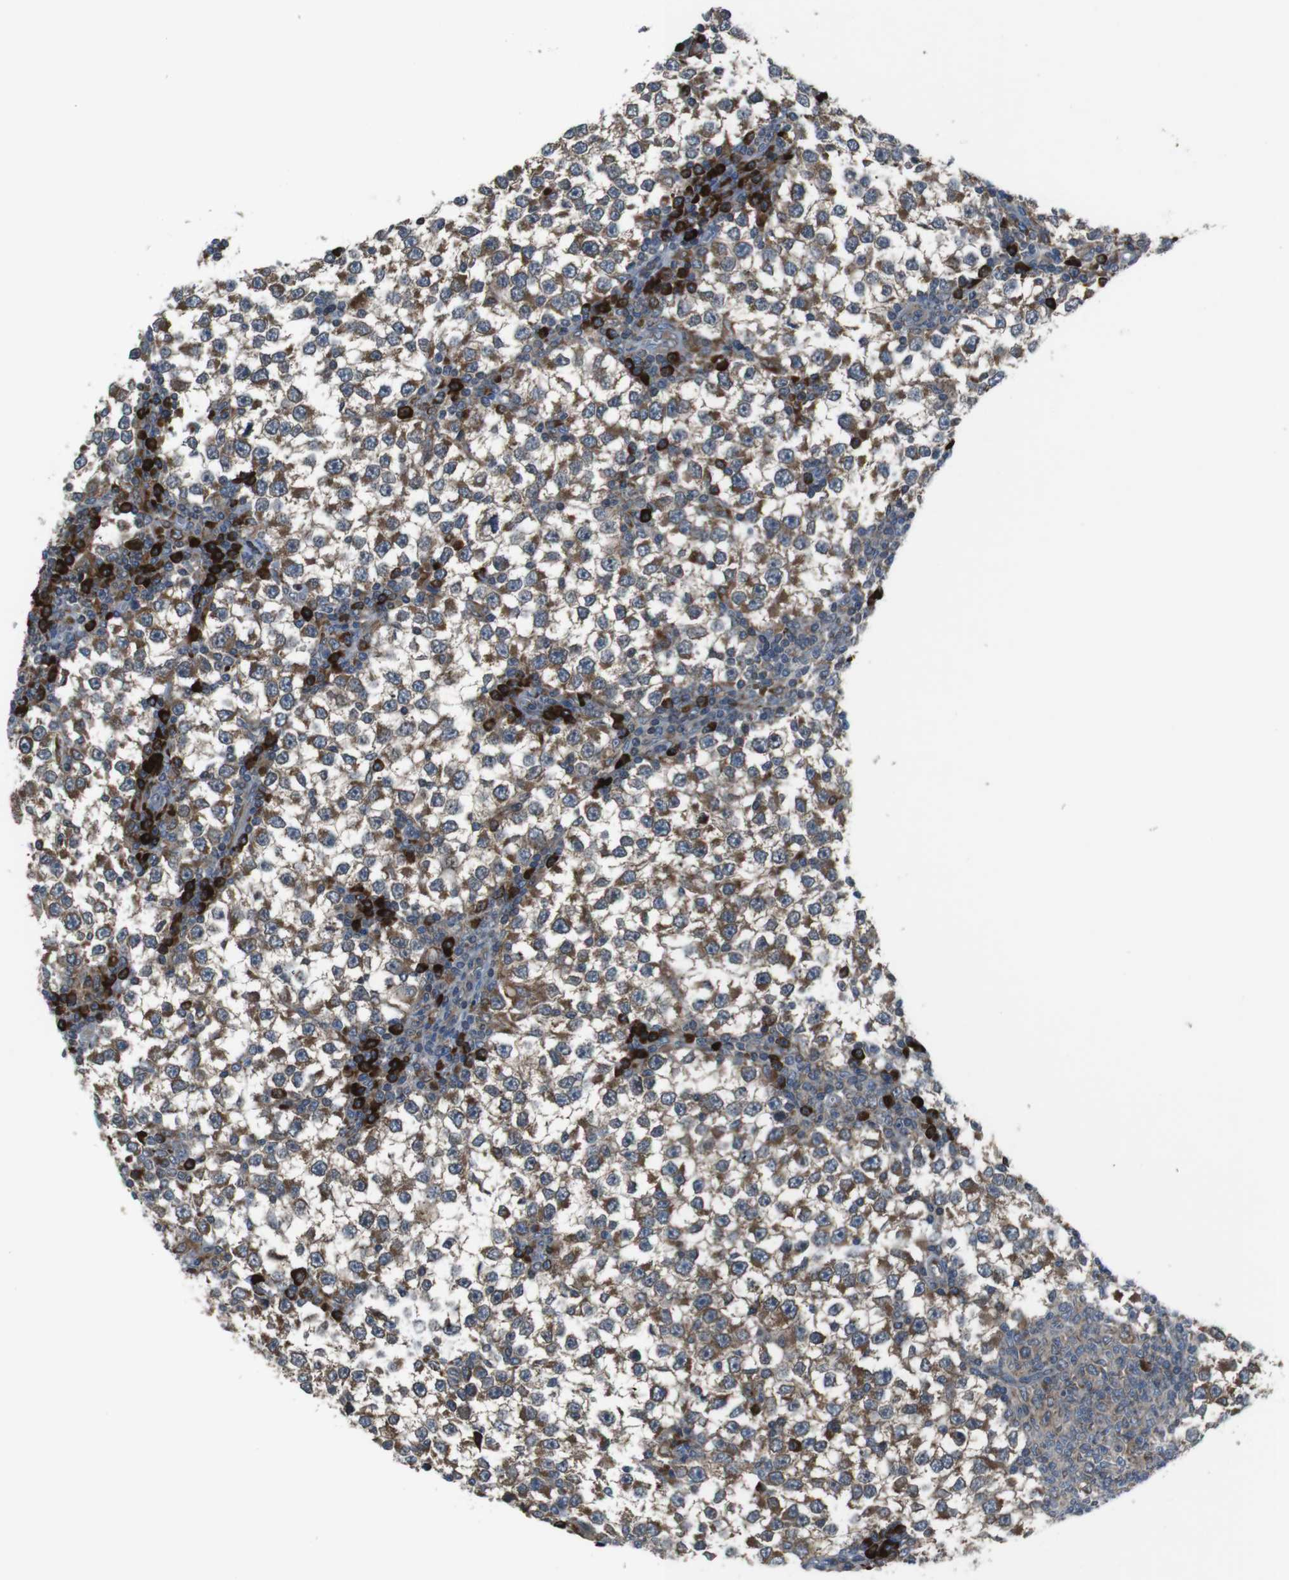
{"staining": {"intensity": "moderate", "quantity": ">75%", "location": "cytoplasmic/membranous"}, "tissue": "testis cancer", "cell_type": "Tumor cells", "image_type": "cancer", "snomed": [{"axis": "morphology", "description": "Seminoma, NOS"}, {"axis": "topography", "description": "Testis"}], "caption": "Testis cancer (seminoma) tissue exhibits moderate cytoplasmic/membranous expression in about >75% of tumor cells", "gene": "SSR3", "patient": {"sex": "male", "age": 65}}